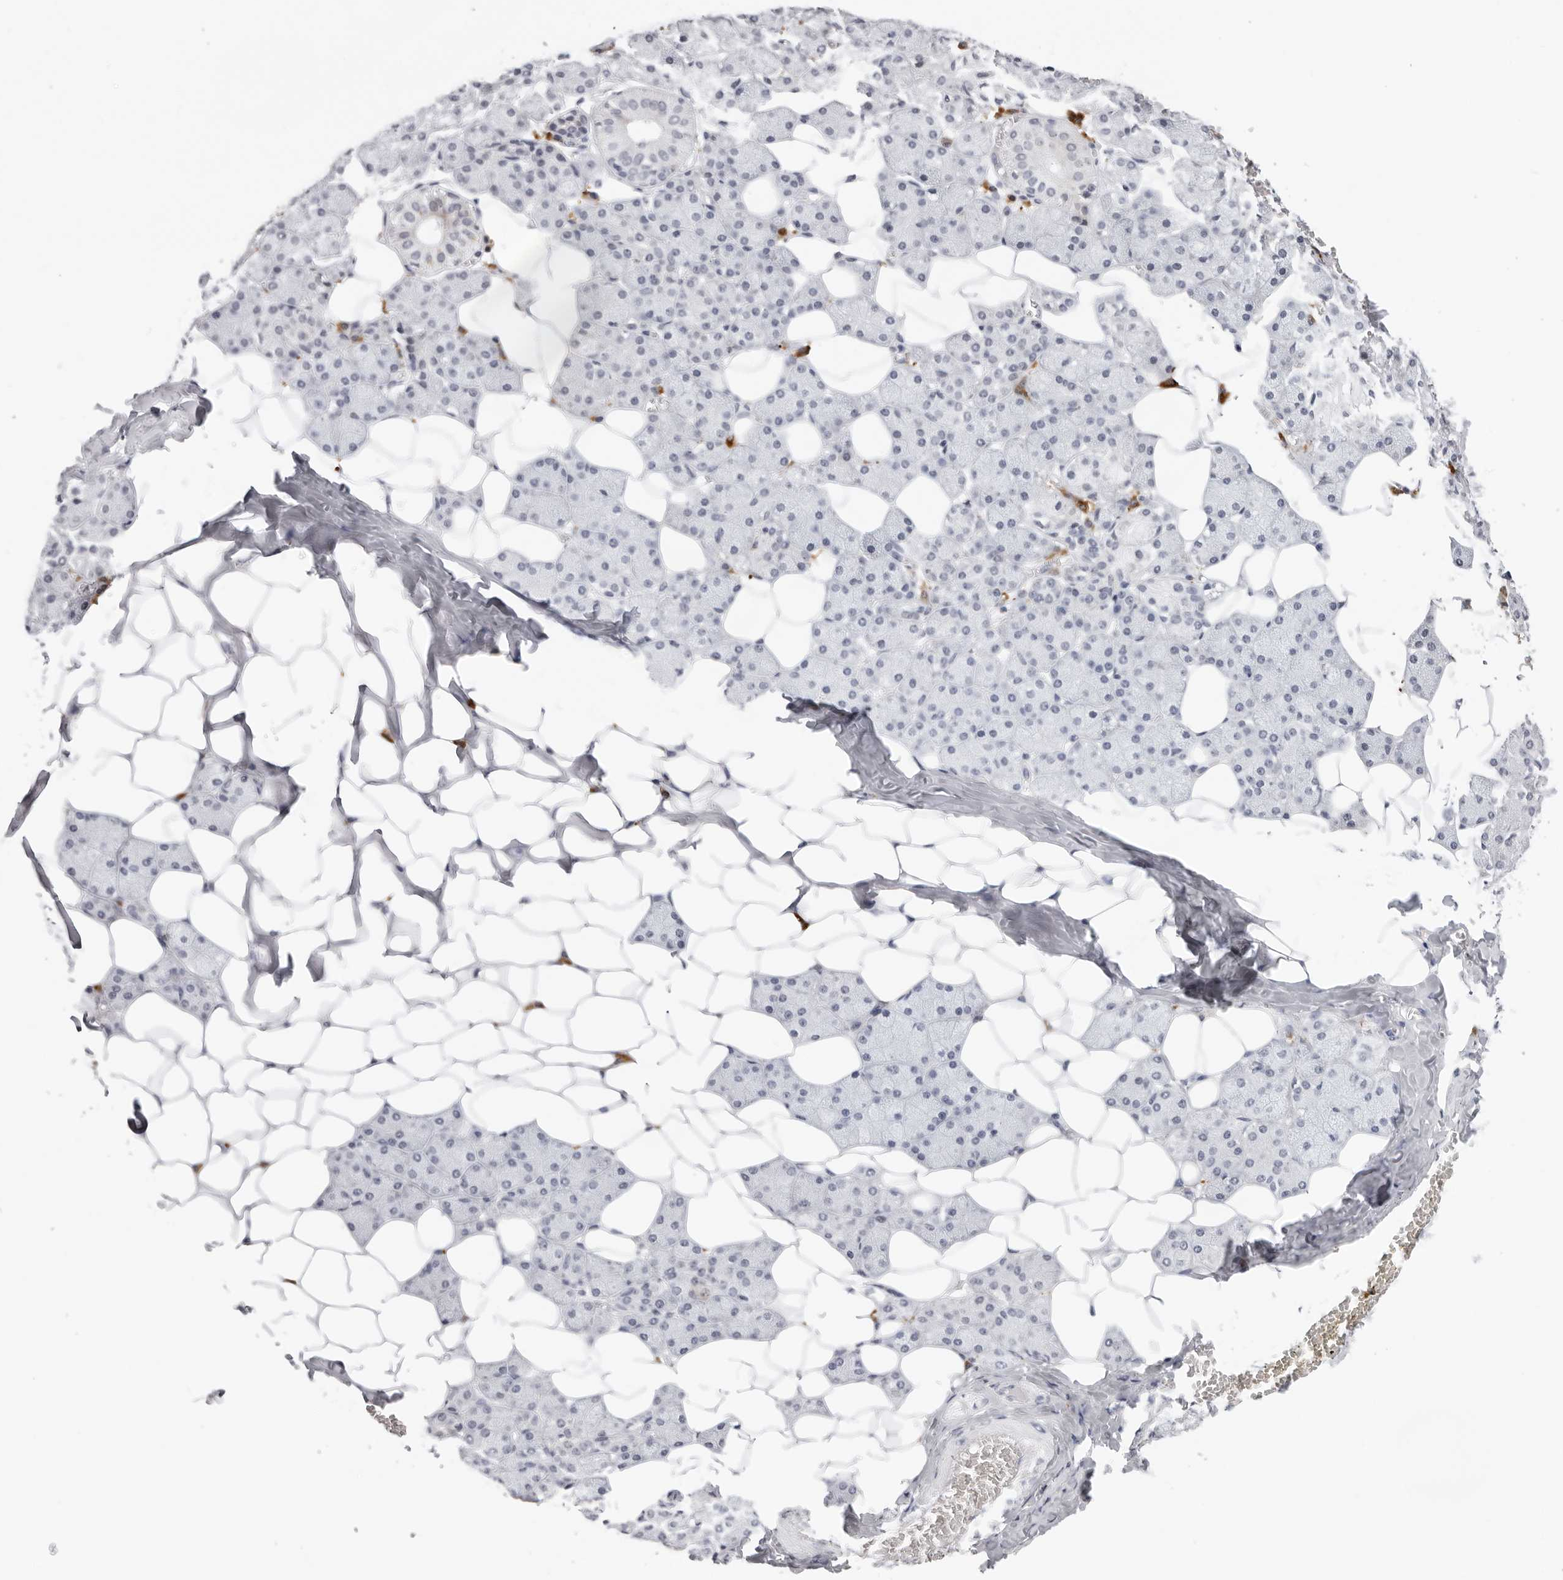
{"staining": {"intensity": "negative", "quantity": "none", "location": "none"}, "tissue": "salivary gland", "cell_type": "Glandular cells", "image_type": "normal", "snomed": [{"axis": "morphology", "description": "Normal tissue, NOS"}, {"axis": "topography", "description": "Salivary gland"}], "caption": "Histopathology image shows no significant protein positivity in glandular cells of unremarkable salivary gland.", "gene": "IL17RA", "patient": {"sex": "female", "age": 33}}